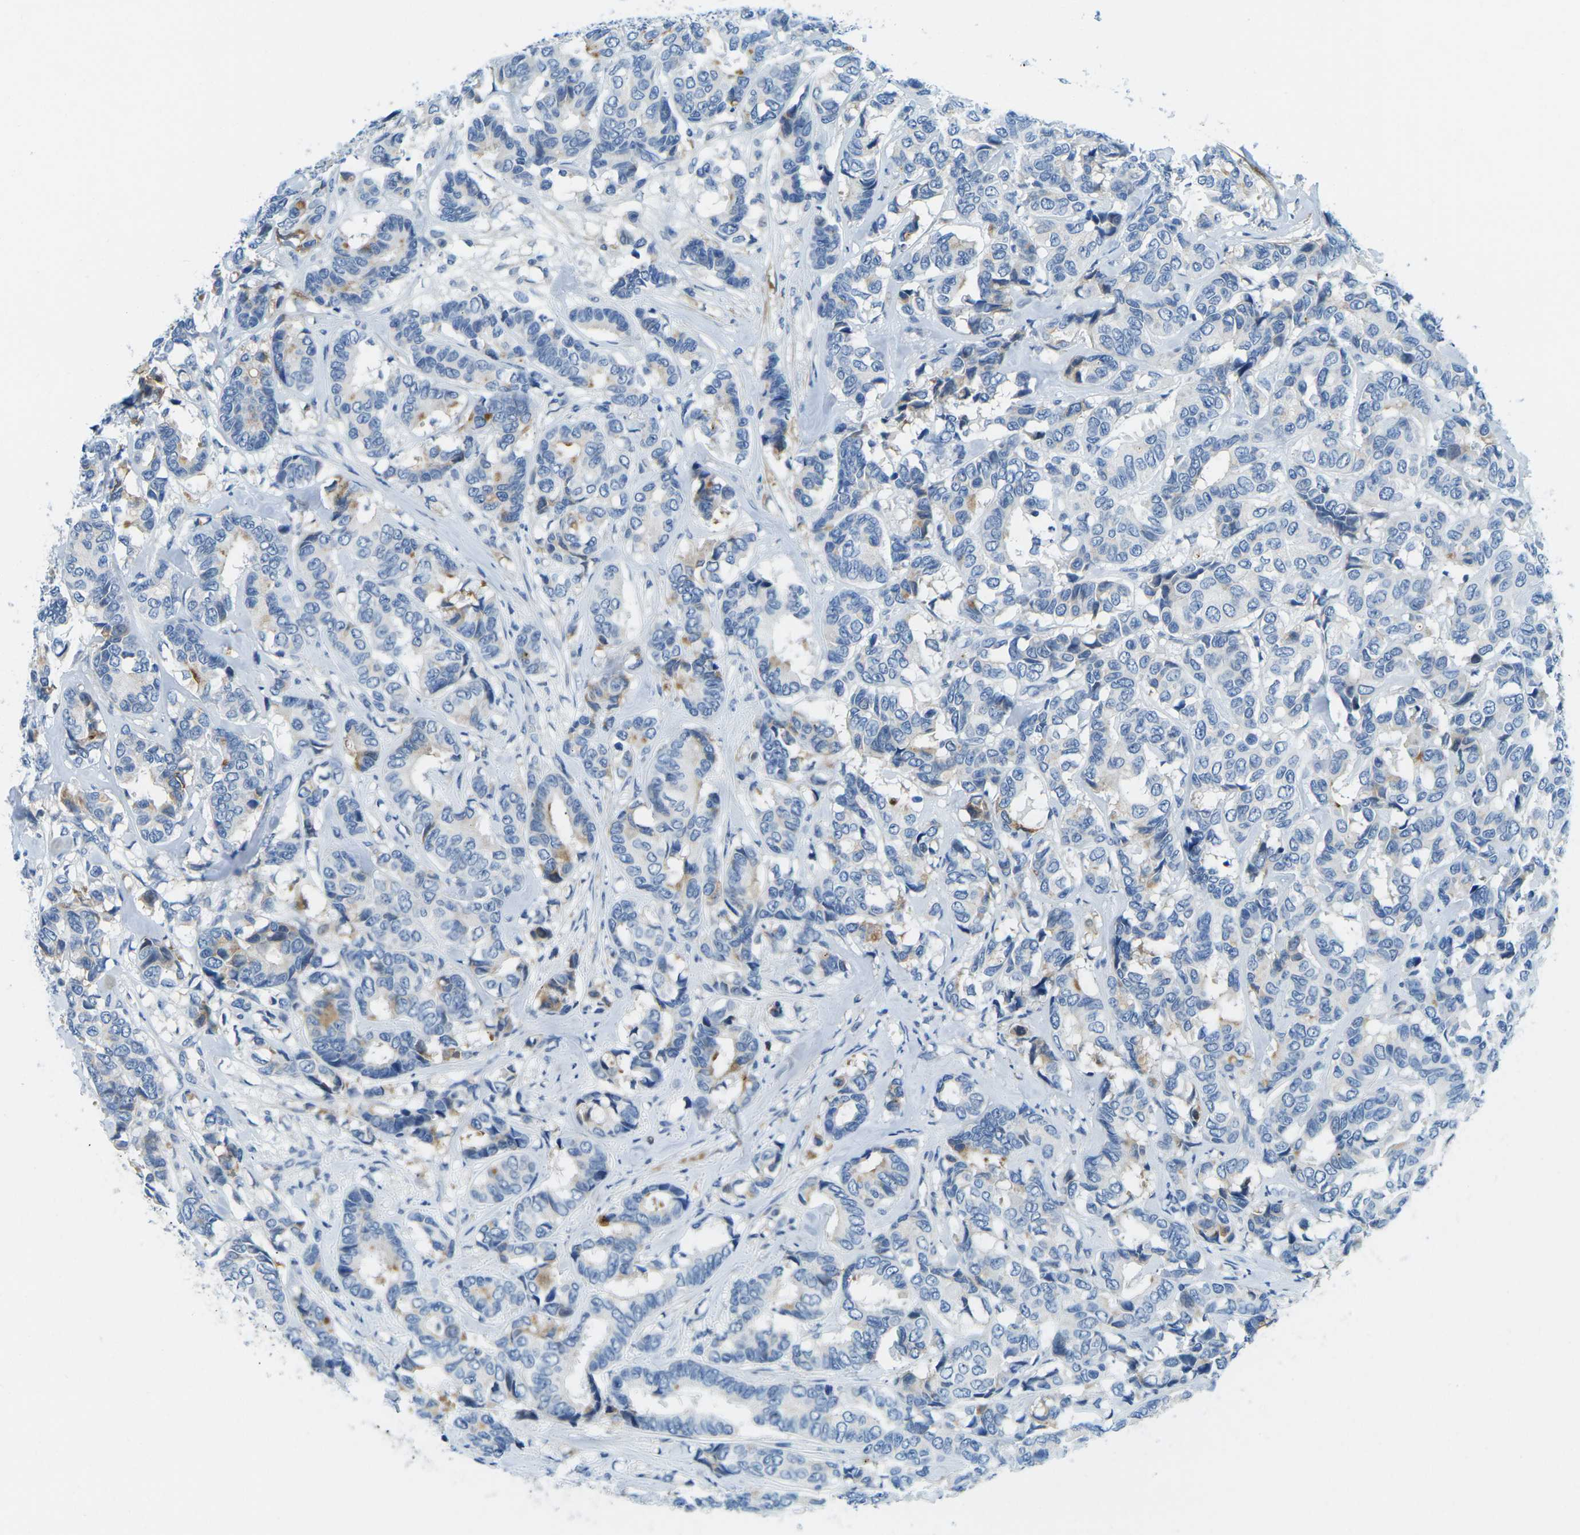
{"staining": {"intensity": "moderate", "quantity": "<25%", "location": "cytoplasmic/membranous"}, "tissue": "breast cancer", "cell_type": "Tumor cells", "image_type": "cancer", "snomed": [{"axis": "morphology", "description": "Duct carcinoma"}, {"axis": "topography", "description": "Breast"}], "caption": "Tumor cells show low levels of moderate cytoplasmic/membranous staining in approximately <25% of cells in infiltrating ductal carcinoma (breast). Immunohistochemistry stains the protein in brown and the nuclei are stained blue.", "gene": "CFB", "patient": {"sex": "female", "age": 87}}